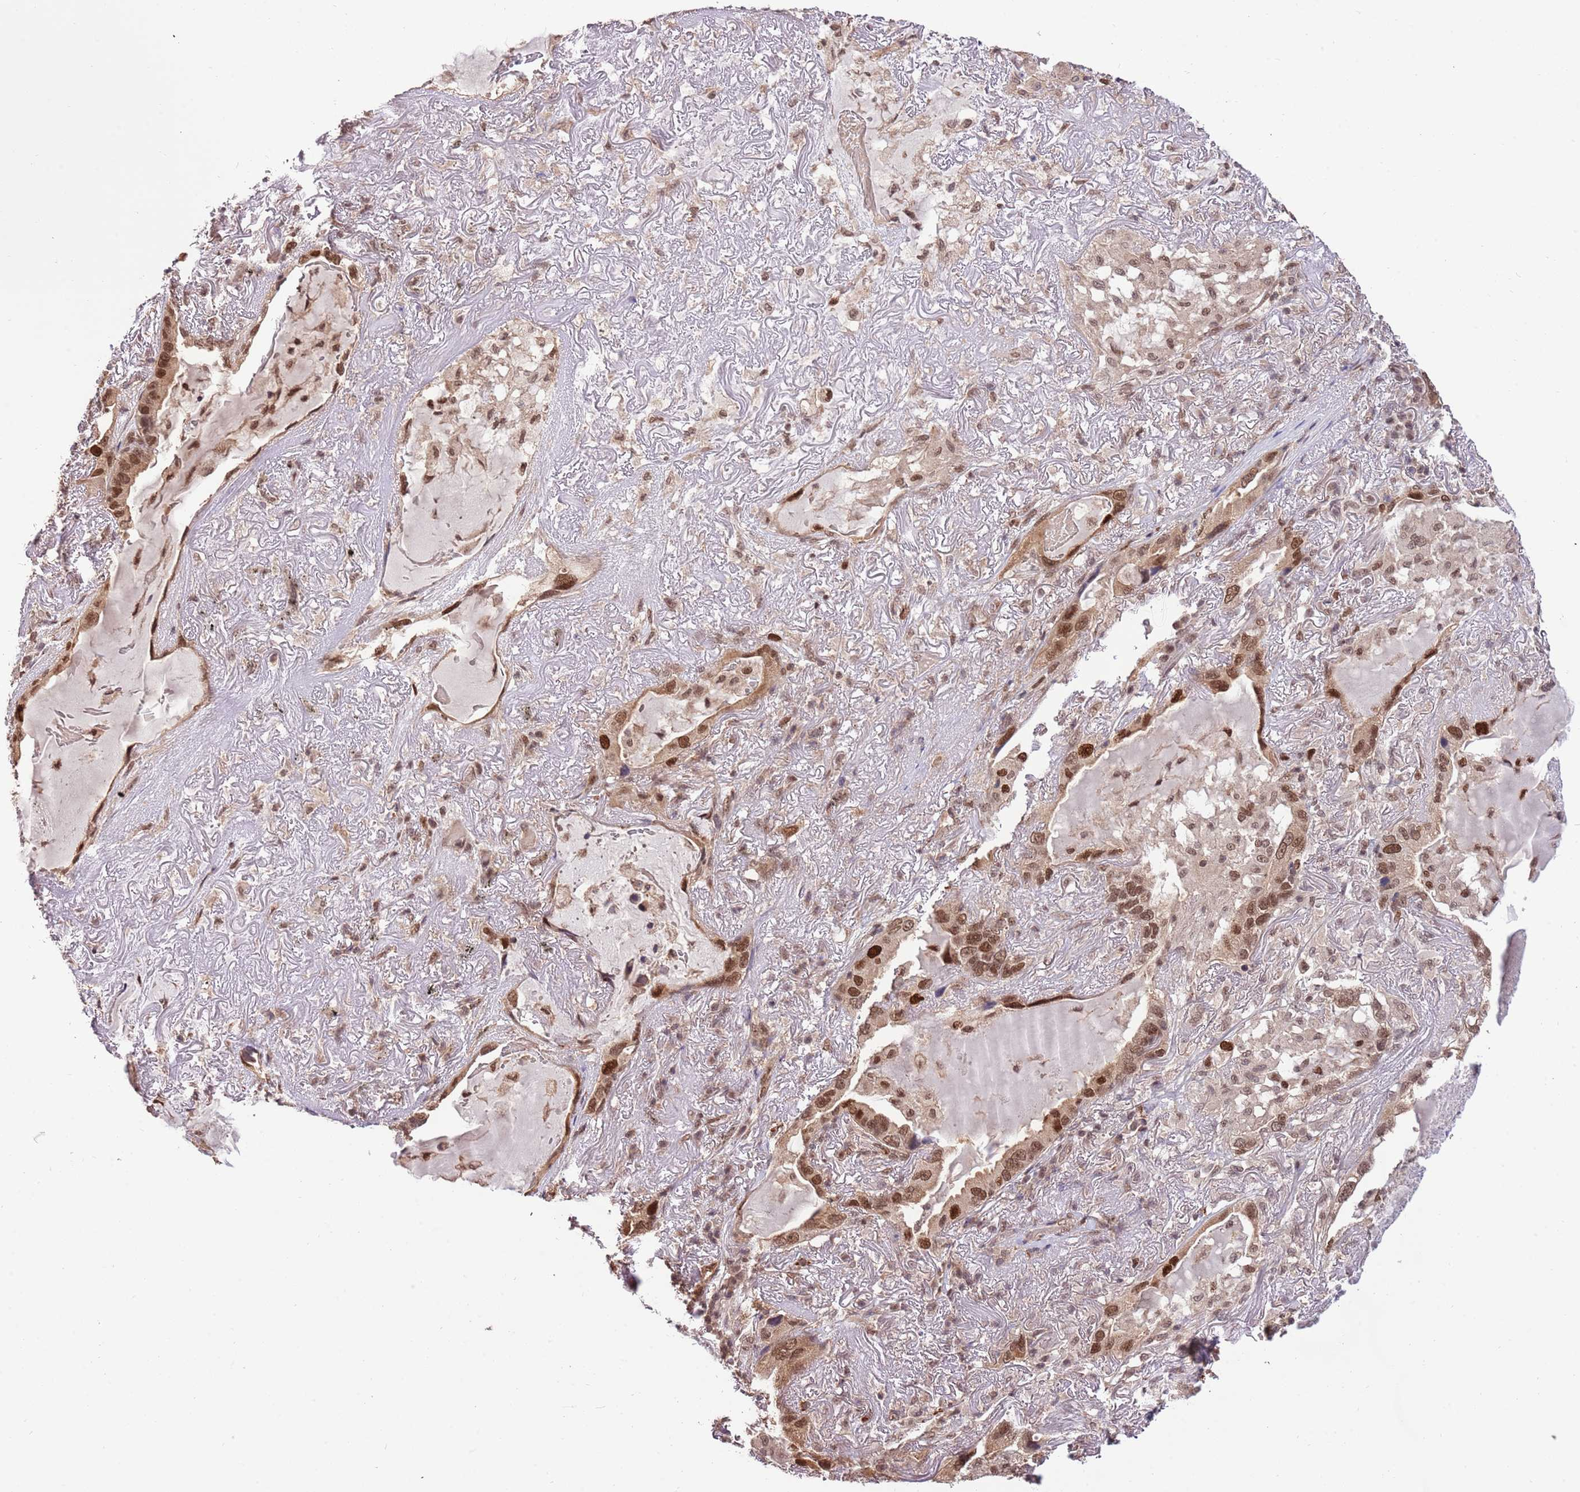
{"staining": {"intensity": "strong", "quantity": ">75%", "location": "nuclear"}, "tissue": "lung cancer", "cell_type": "Tumor cells", "image_type": "cancer", "snomed": [{"axis": "morphology", "description": "Adenocarcinoma, NOS"}, {"axis": "topography", "description": "Lung"}], "caption": "Adenocarcinoma (lung) was stained to show a protein in brown. There is high levels of strong nuclear expression in about >75% of tumor cells.", "gene": "RIF1", "patient": {"sex": "female", "age": 69}}